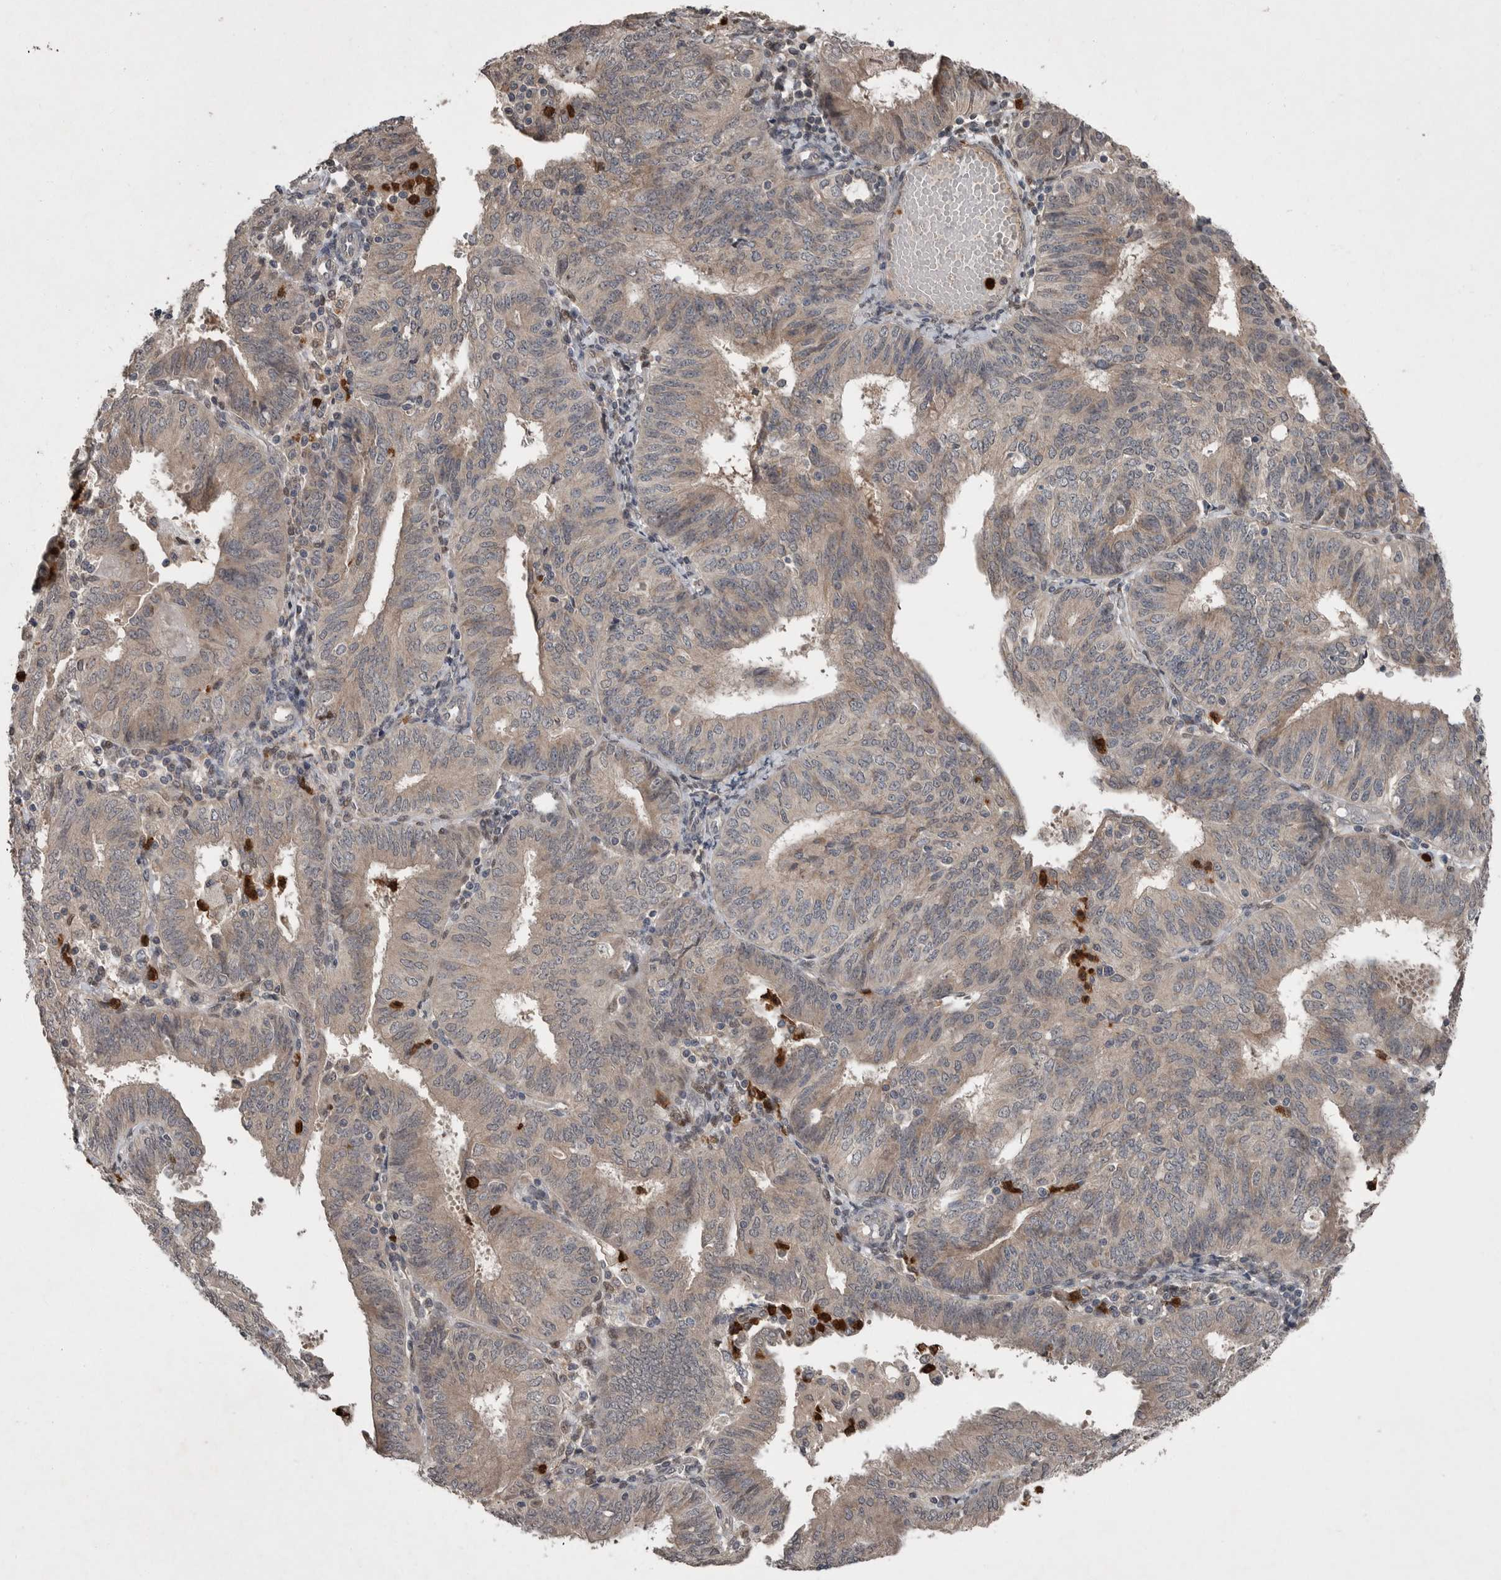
{"staining": {"intensity": "weak", "quantity": ">75%", "location": "cytoplasmic/membranous"}, "tissue": "endometrial cancer", "cell_type": "Tumor cells", "image_type": "cancer", "snomed": [{"axis": "morphology", "description": "Adenocarcinoma, NOS"}, {"axis": "topography", "description": "Endometrium"}], "caption": "The immunohistochemical stain labels weak cytoplasmic/membranous staining in tumor cells of endometrial cancer tissue.", "gene": "SCP2", "patient": {"sex": "female", "age": 58}}